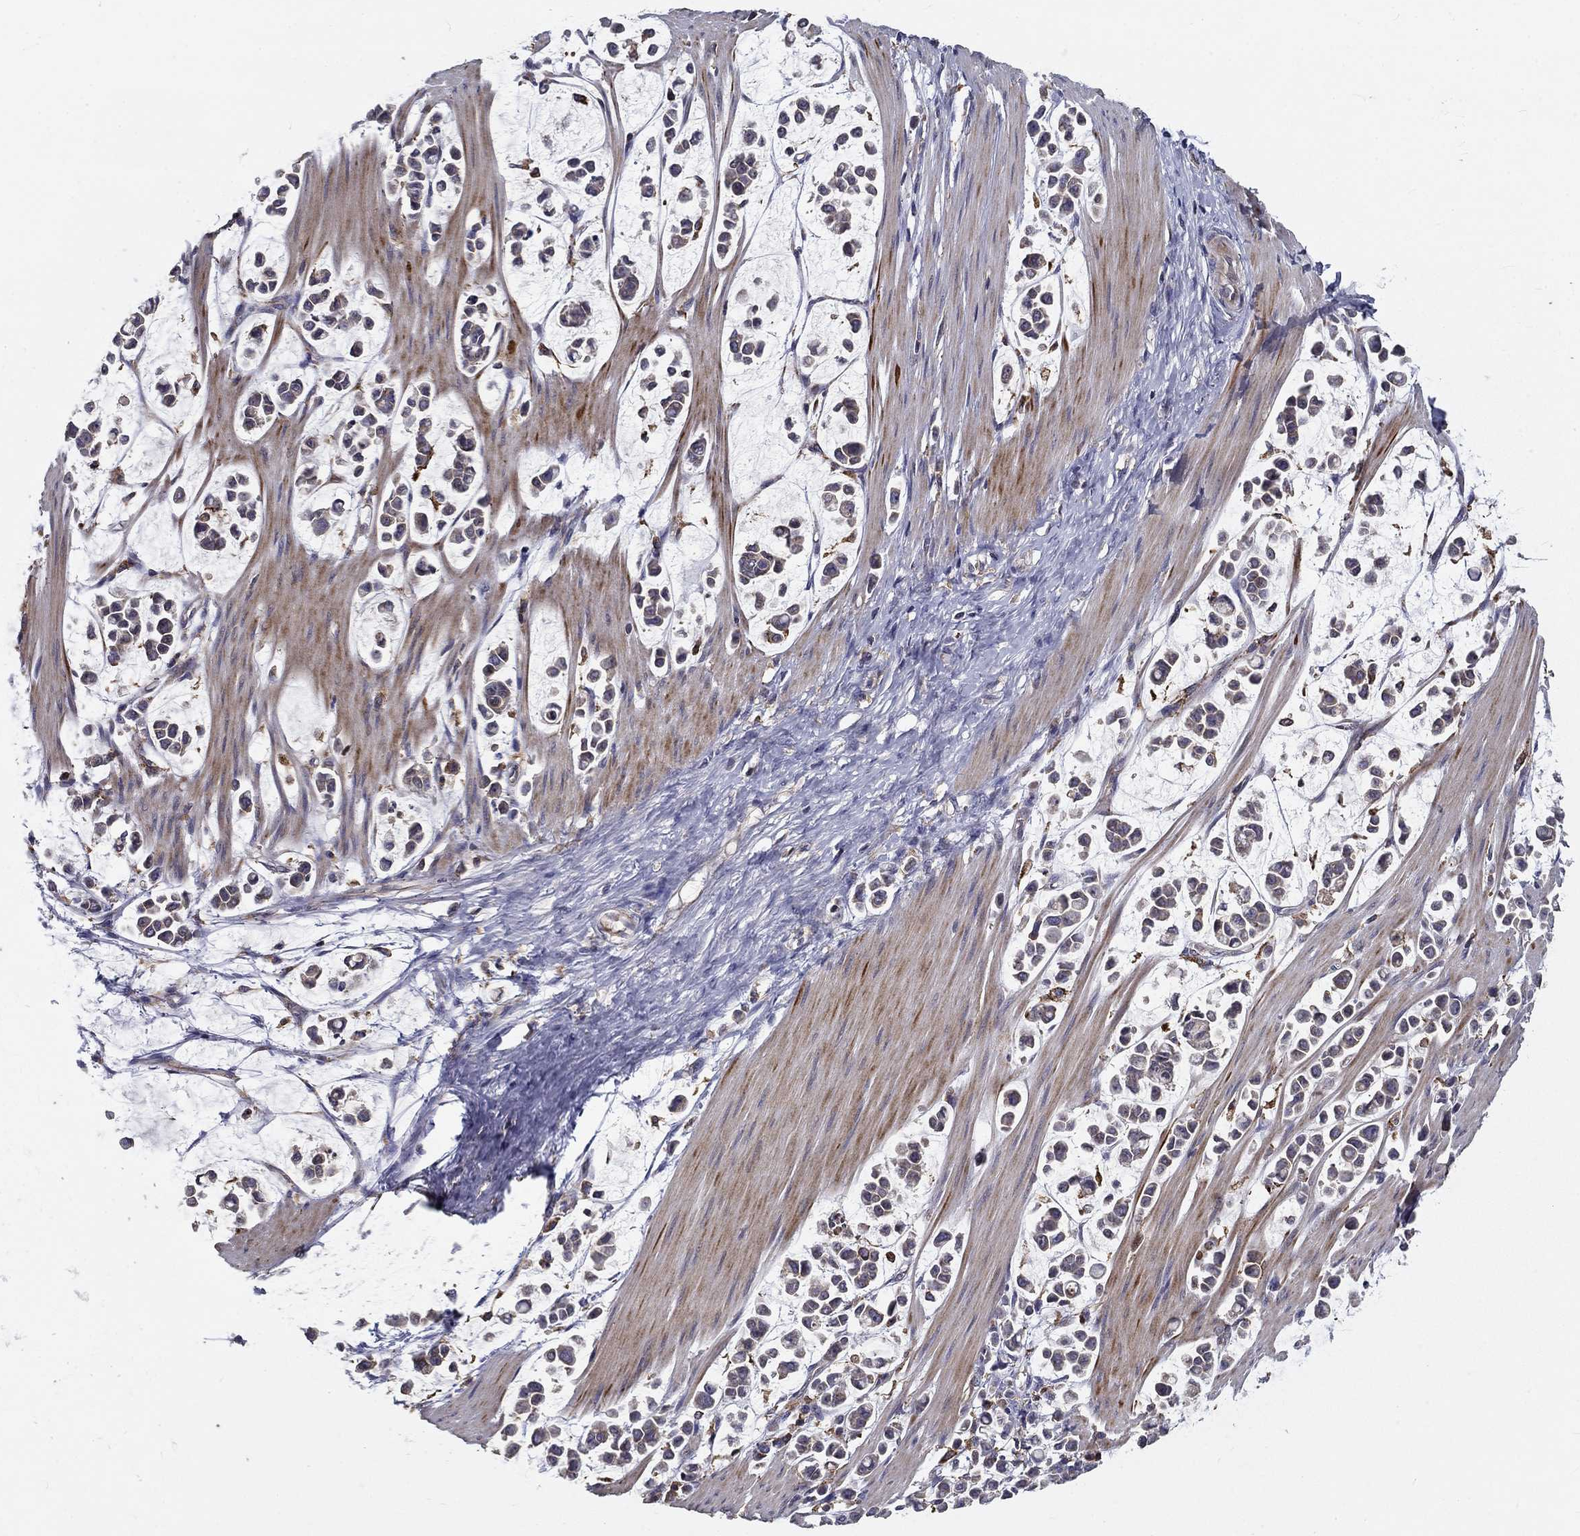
{"staining": {"intensity": "negative", "quantity": "none", "location": "none"}, "tissue": "stomach cancer", "cell_type": "Tumor cells", "image_type": "cancer", "snomed": [{"axis": "morphology", "description": "Adenocarcinoma, NOS"}, {"axis": "topography", "description": "Stomach"}], "caption": "Immunohistochemistry histopathology image of stomach cancer stained for a protein (brown), which shows no staining in tumor cells.", "gene": "ALDH4A1", "patient": {"sex": "male", "age": 82}}